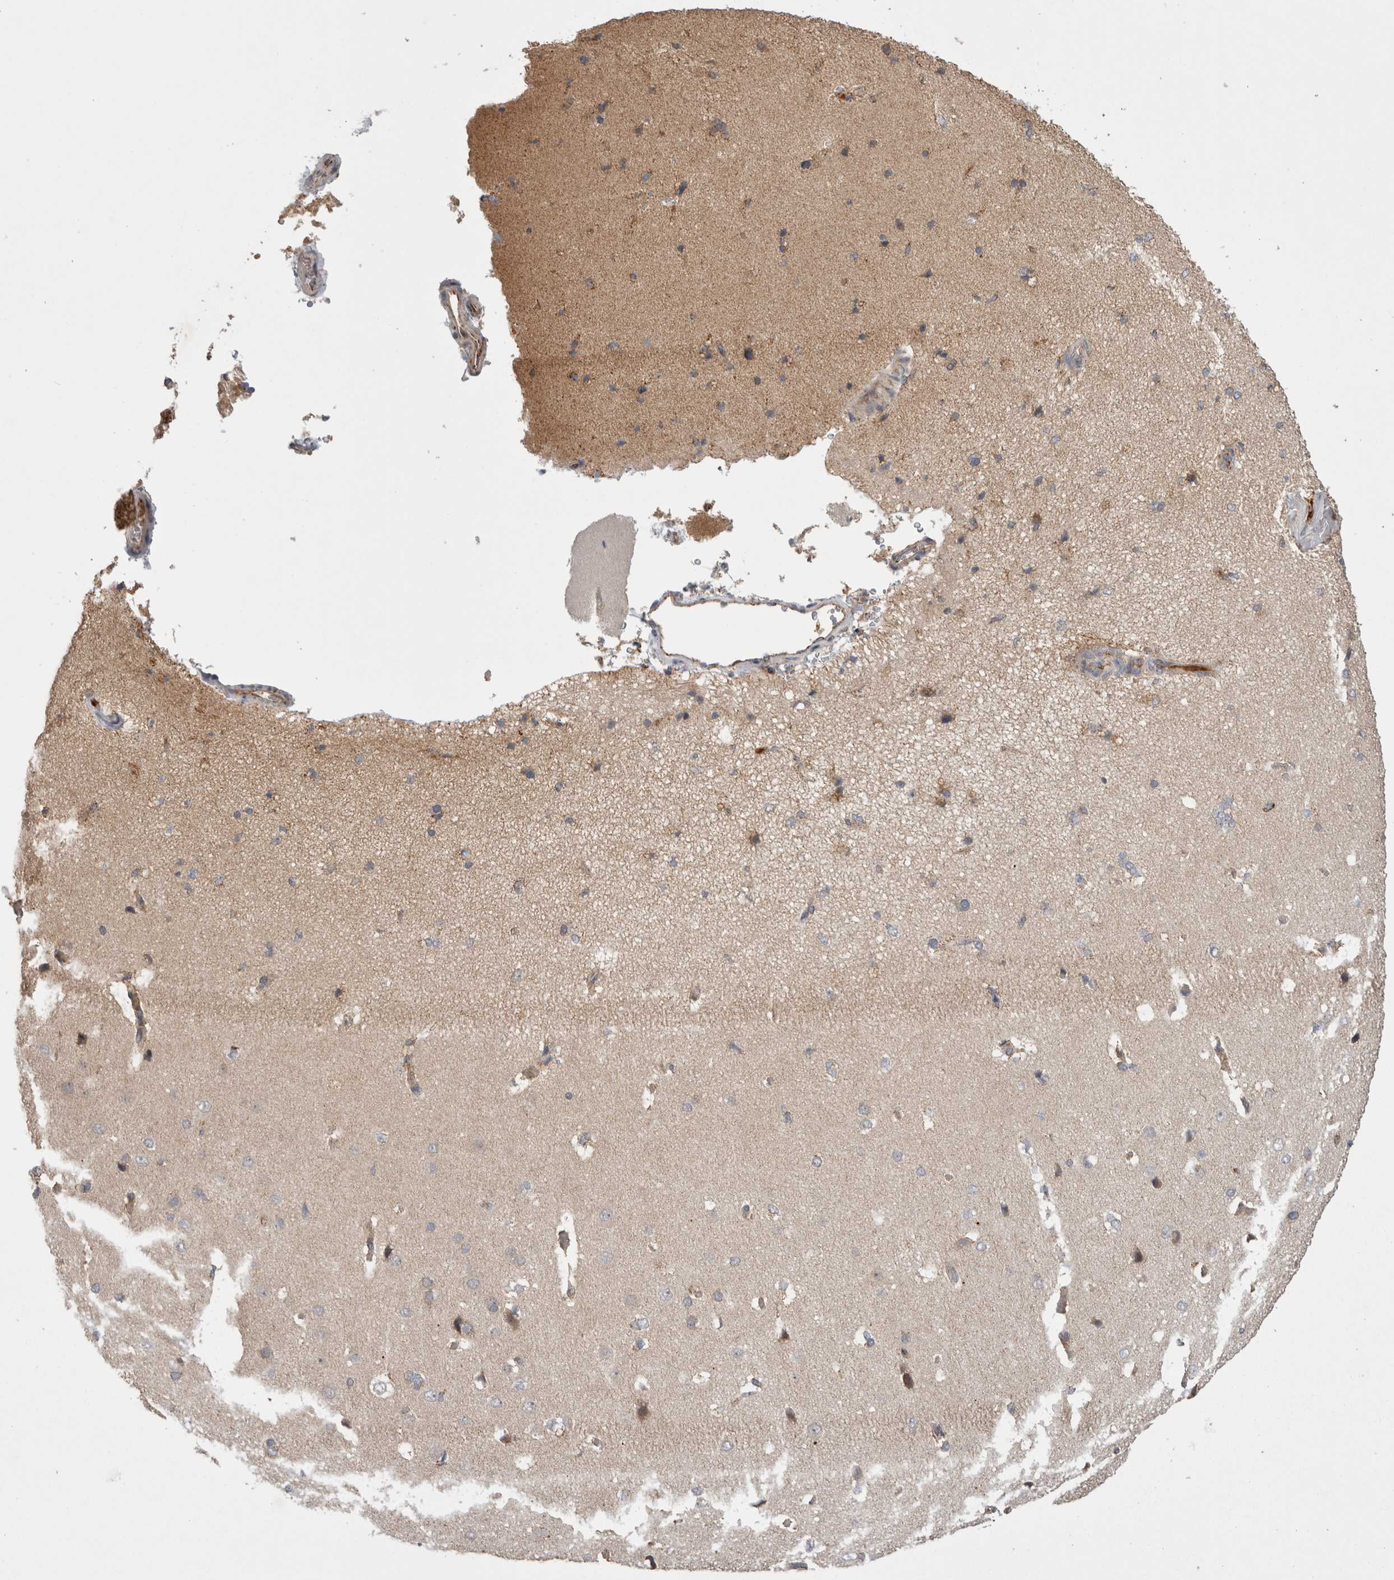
{"staining": {"intensity": "weak", "quantity": ">75%", "location": "cytoplasmic/membranous"}, "tissue": "cerebral cortex", "cell_type": "Endothelial cells", "image_type": "normal", "snomed": [{"axis": "morphology", "description": "Normal tissue, NOS"}, {"axis": "topography", "description": "Cerebral cortex"}], "caption": "High-power microscopy captured an immunohistochemistry (IHC) micrograph of normal cerebral cortex, revealing weak cytoplasmic/membranous staining in approximately >75% of endothelial cells. (DAB = brown stain, brightfield microscopy at high magnification).", "gene": "DARS2", "patient": {"sex": "male", "age": 62}}